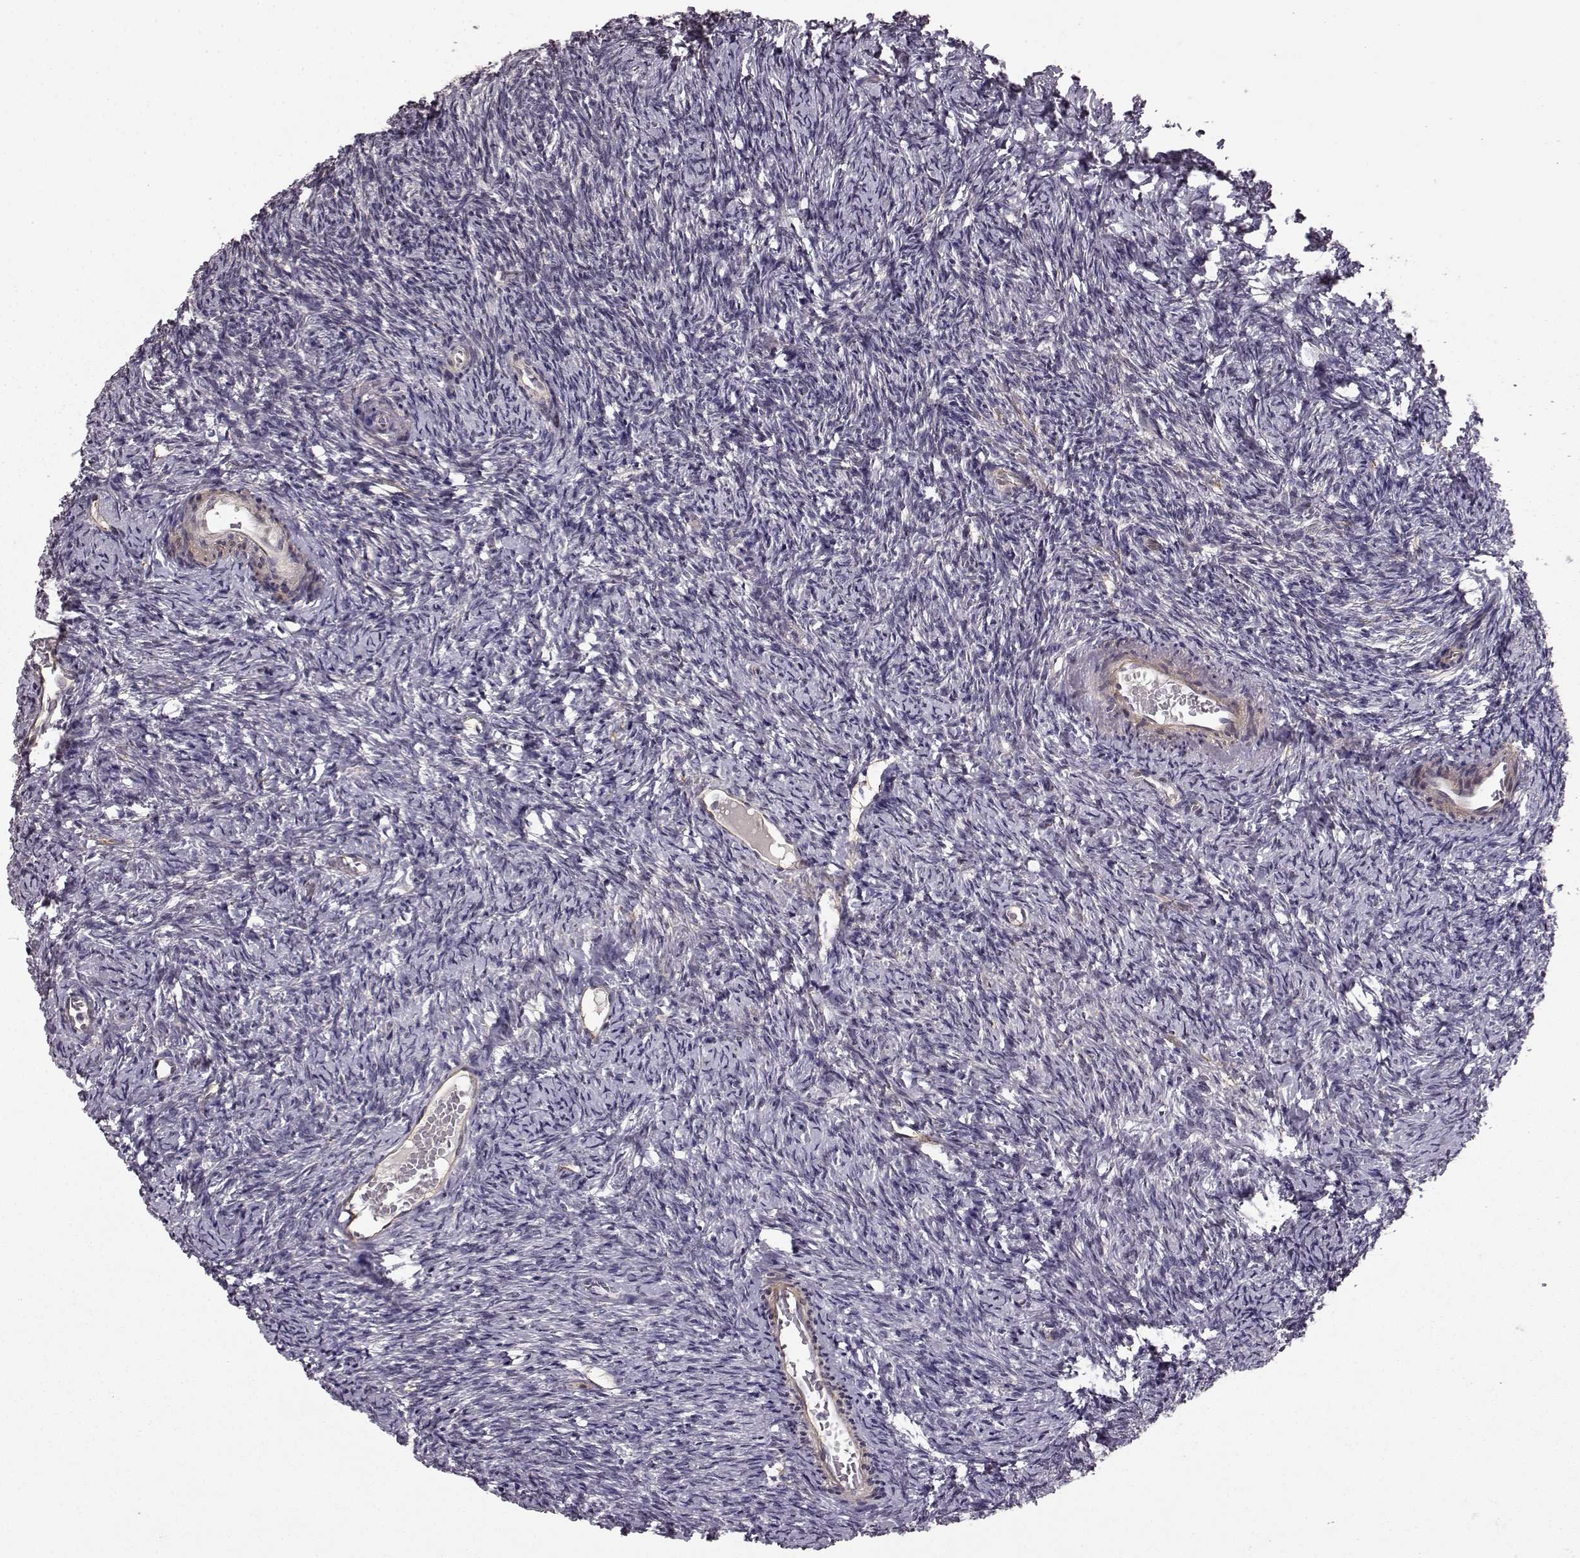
{"staining": {"intensity": "negative", "quantity": "none", "location": "none"}, "tissue": "ovary", "cell_type": "Follicle cells", "image_type": "normal", "snomed": [{"axis": "morphology", "description": "Normal tissue, NOS"}, {"axis": "topography", "description": "Ovary"}], "caption": "IHC micrograph of benign ovary: human ovary stained with DAB (3,3'-diaminobenzidine) exhibits no significant protein staining in follicle cells. (Brightfield microscopy of DAB immunohistochemistry (IHC) at high magnification).", "gene": "BACH2", "patient": {"sex": "female", "age": 39}}